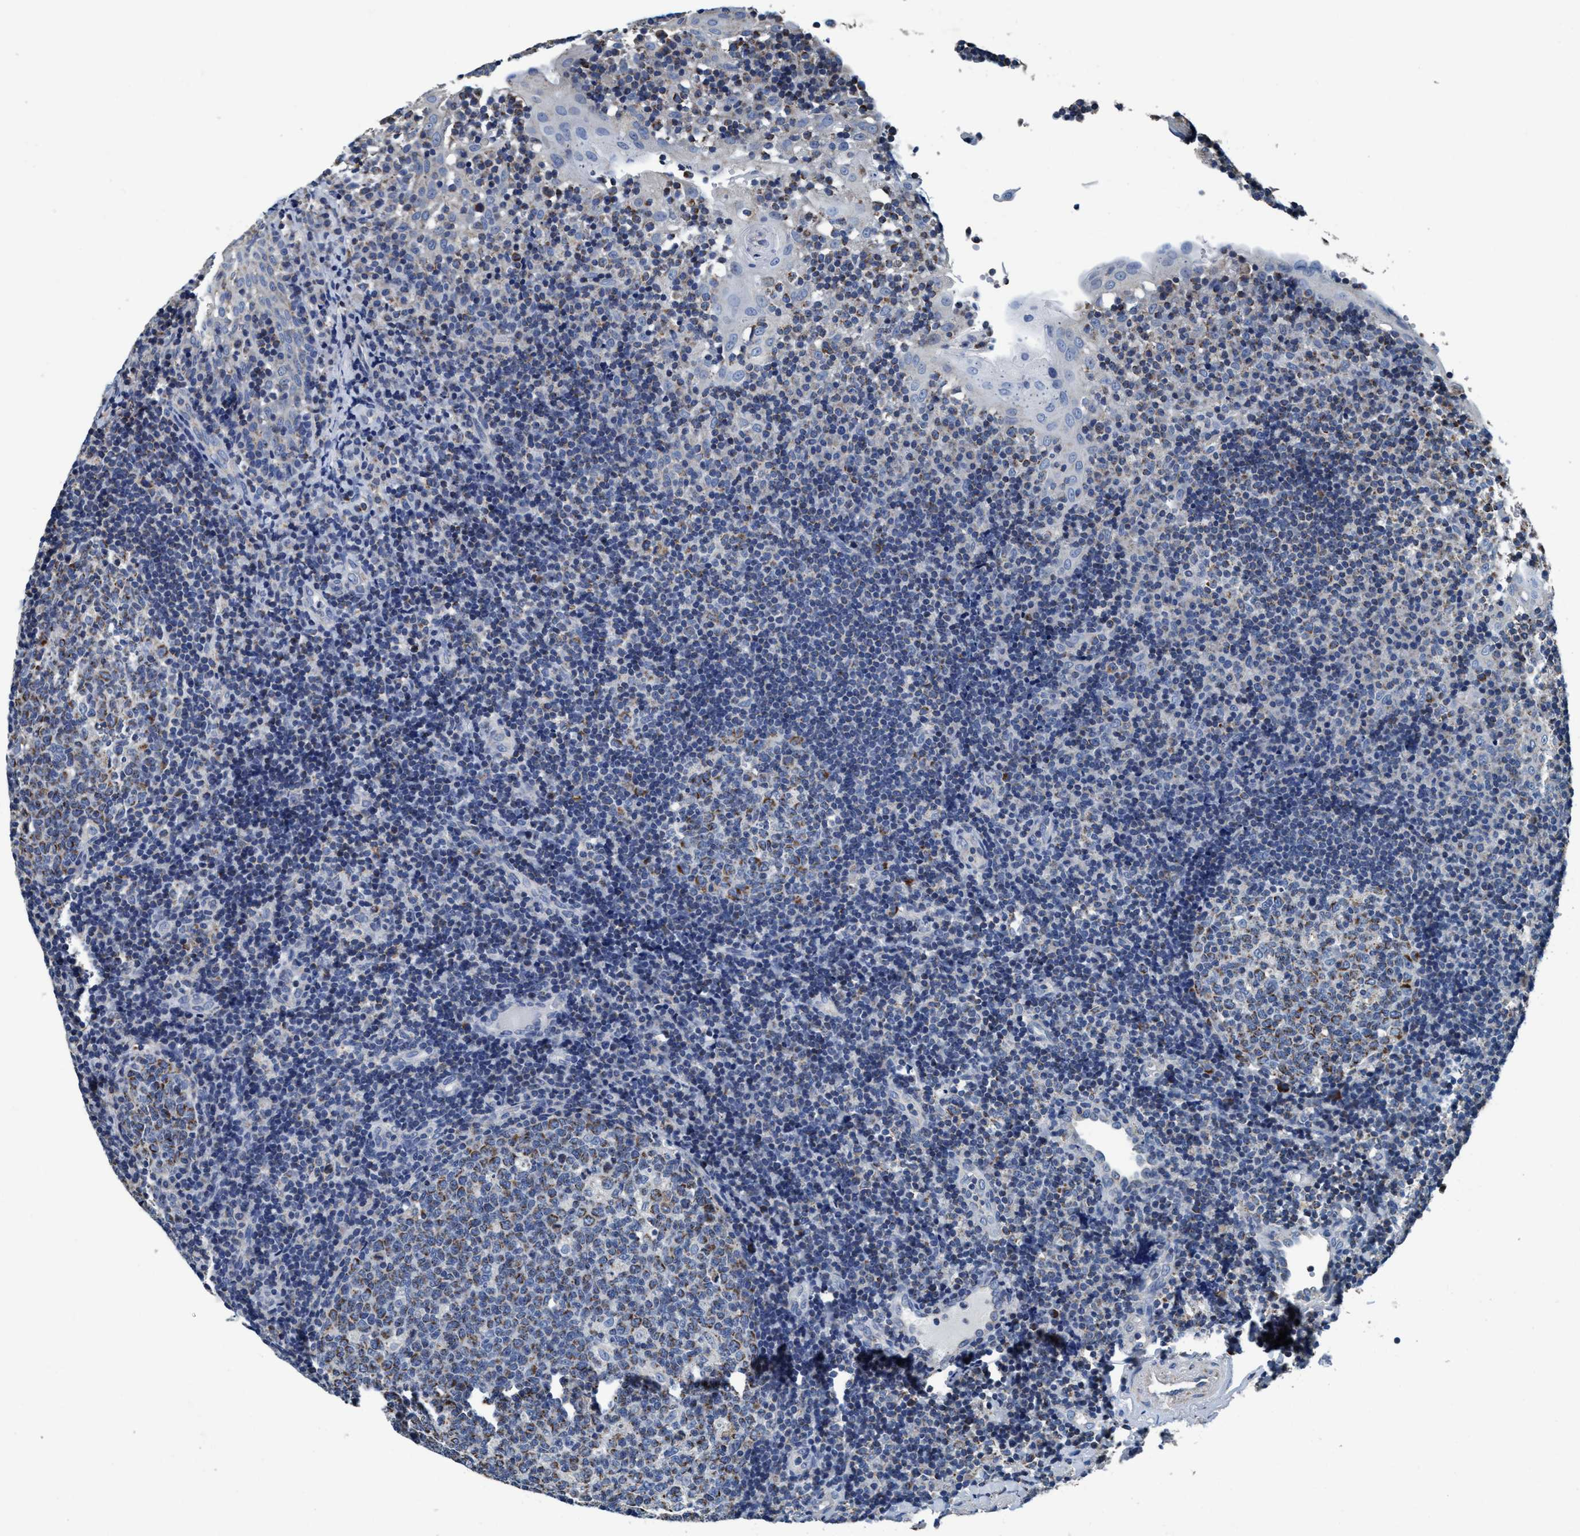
{"staining": {"intensity": "moderate", "quantity": "25%-75%", "location": "cytoplasmic/membranous"}, "tissue": "tonsil", "cell_type": "Germinal center cells", "image_type": "normal", "snomed": [{"axis": "morphology", "description": "Normal tissue, NOS"}, {"axis": "topography", "description": "Tonsil"}], "caption": "Moderate cytoplasmic/membranous staining is identified in about 25%-75% of germinal center cells in normal tonsil. The staining was performed using DAB (3,3'-diaminobenzidine), with brown indicating positive protein expression. Nuclei are stained blue with hematoxylin.", "gene": "ANKFN1", "patient": {"sex": "female", "age": 40}}